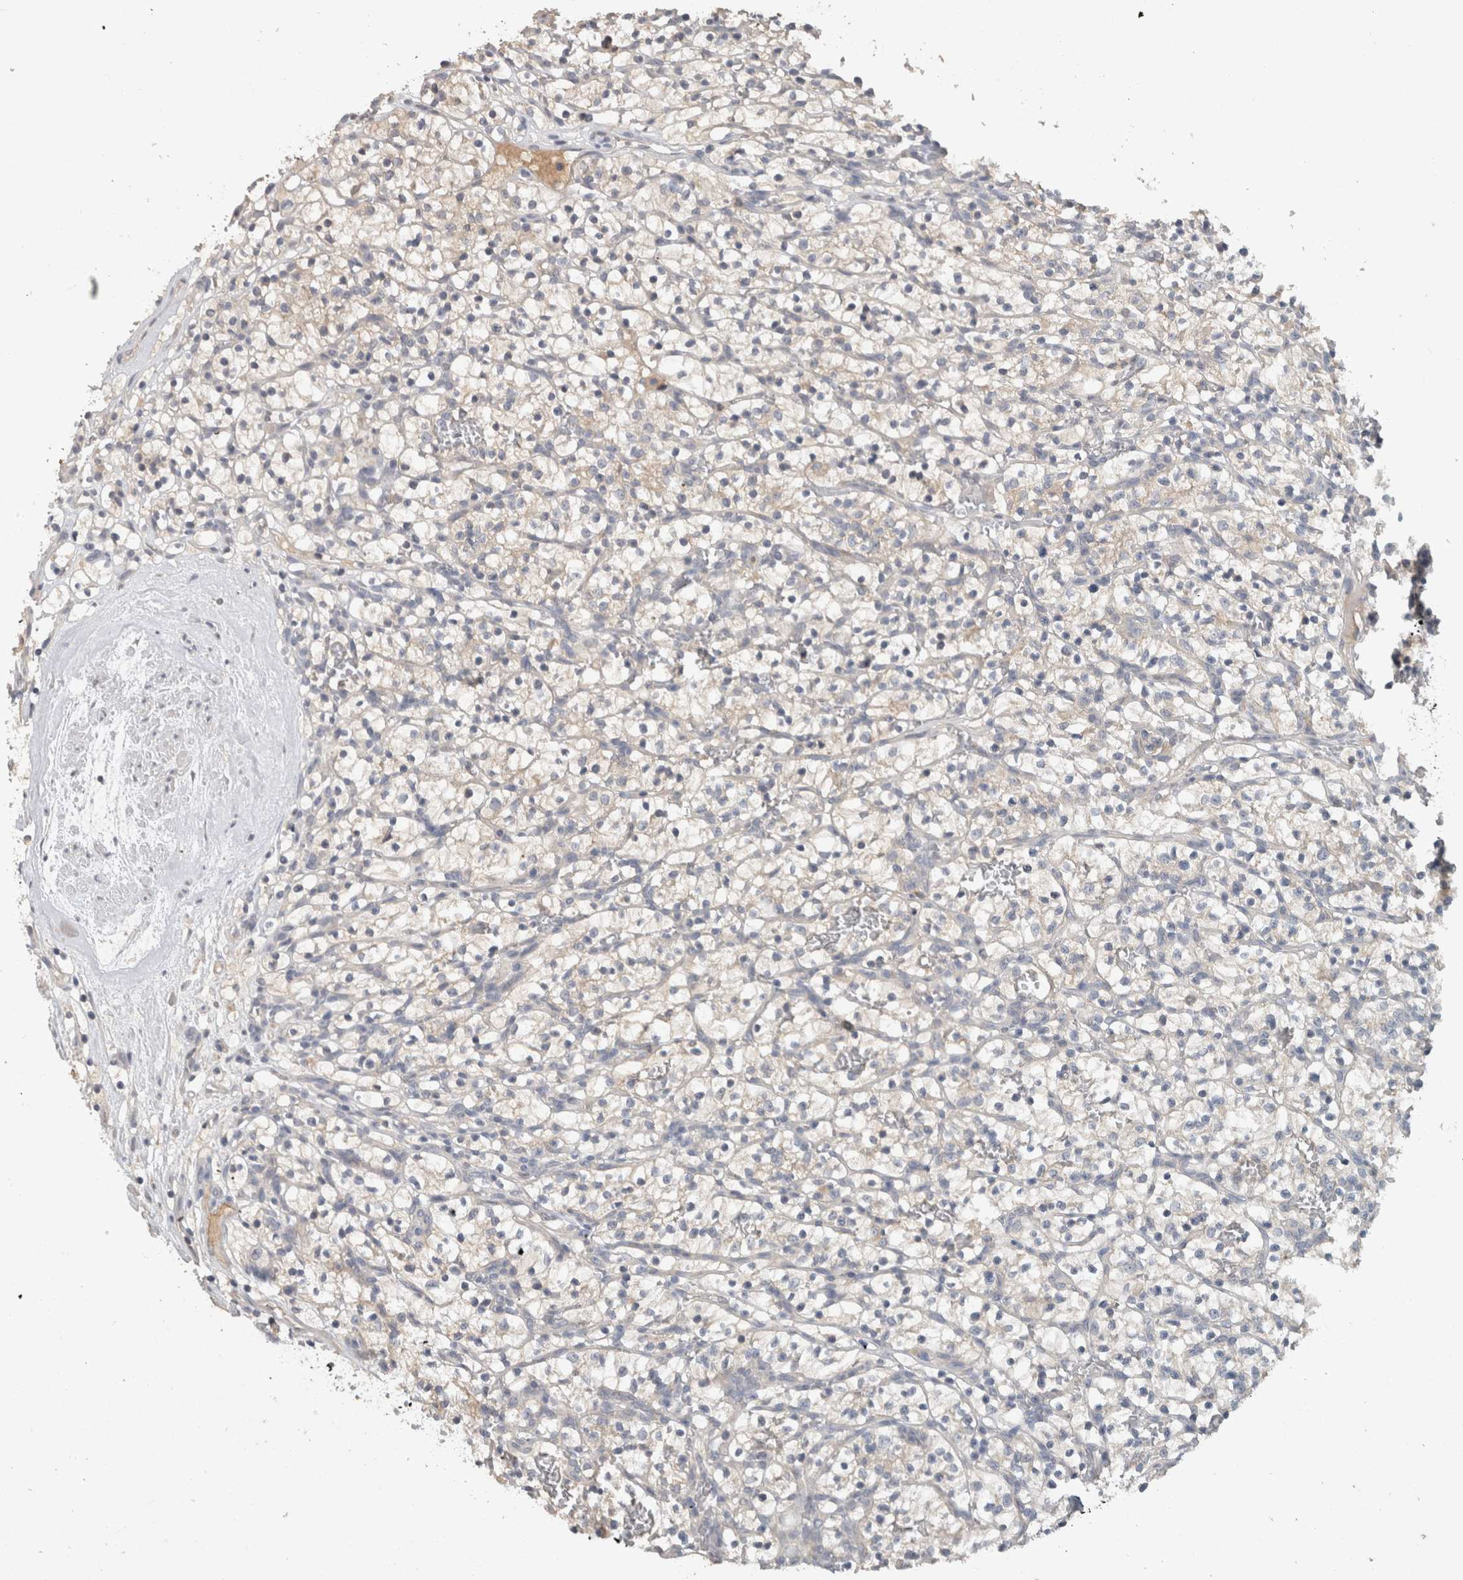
{"staining": {"intensity": "negative", "quantity": "none", "location": "none"}, "tissue": "renal cancer", "cell_type": "Tumor cells", "image_type": "cancer", "snomed": [{"axis": "morphology", "description": "Adenocarcinoma, NOS"}, {"axis": "topography", "description": "Kidney"}], "caption": "This is an immunohistochemistry (IHC) histopathology image of renal adenocarcinoma. There is no staining in tumor cells.", "gene": "HEXD", "patient": {"sex": "female", "age": 57}}